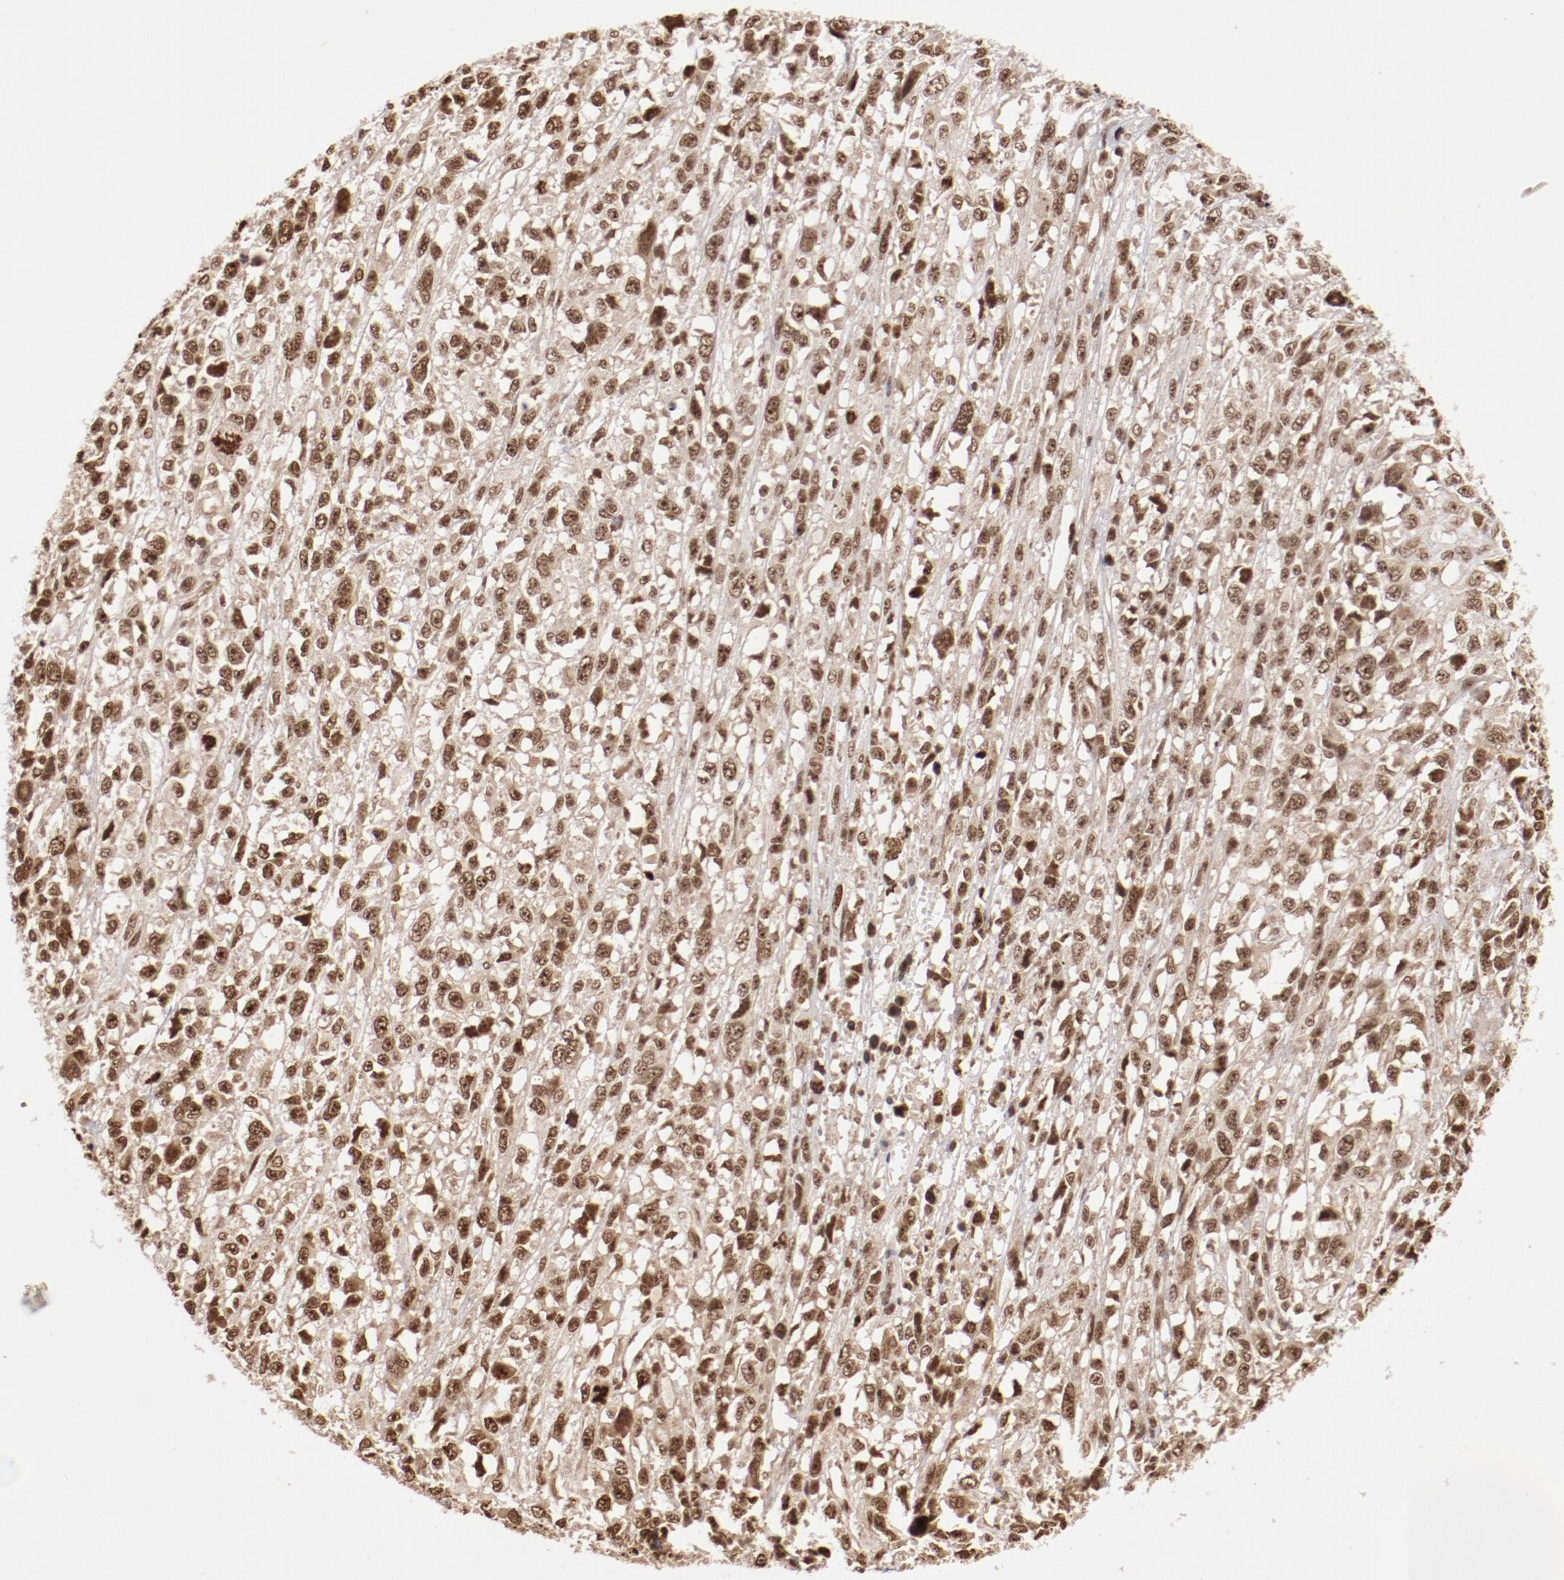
{"staining": {"intensity": "moderate", "quantity": ">75%", "location": "nuclear"}, "tissue": "melanoma", "cell_type": "Tumor cells", "image_type": "cancer", "snomed": [{"axis": "morphology", "description": "Malignant melanoma, Metastatic site"}, {"axis": "topography", "description": "Lymph node"}], "caption": "An IHC histopathology image of tumor tissue is shown. Protein staining in brown labels moderate nuclear positivity in melanoma within tumor cells. The staining was performed using DAB (3,3'-diaminobenzidine) to visualize the protein expression in brown, while the nuclei were stained in blue with hematoxylin (Magnification: 20x).", "gene": "ABL2", "patient": {"sex": "male", "age": 59}}